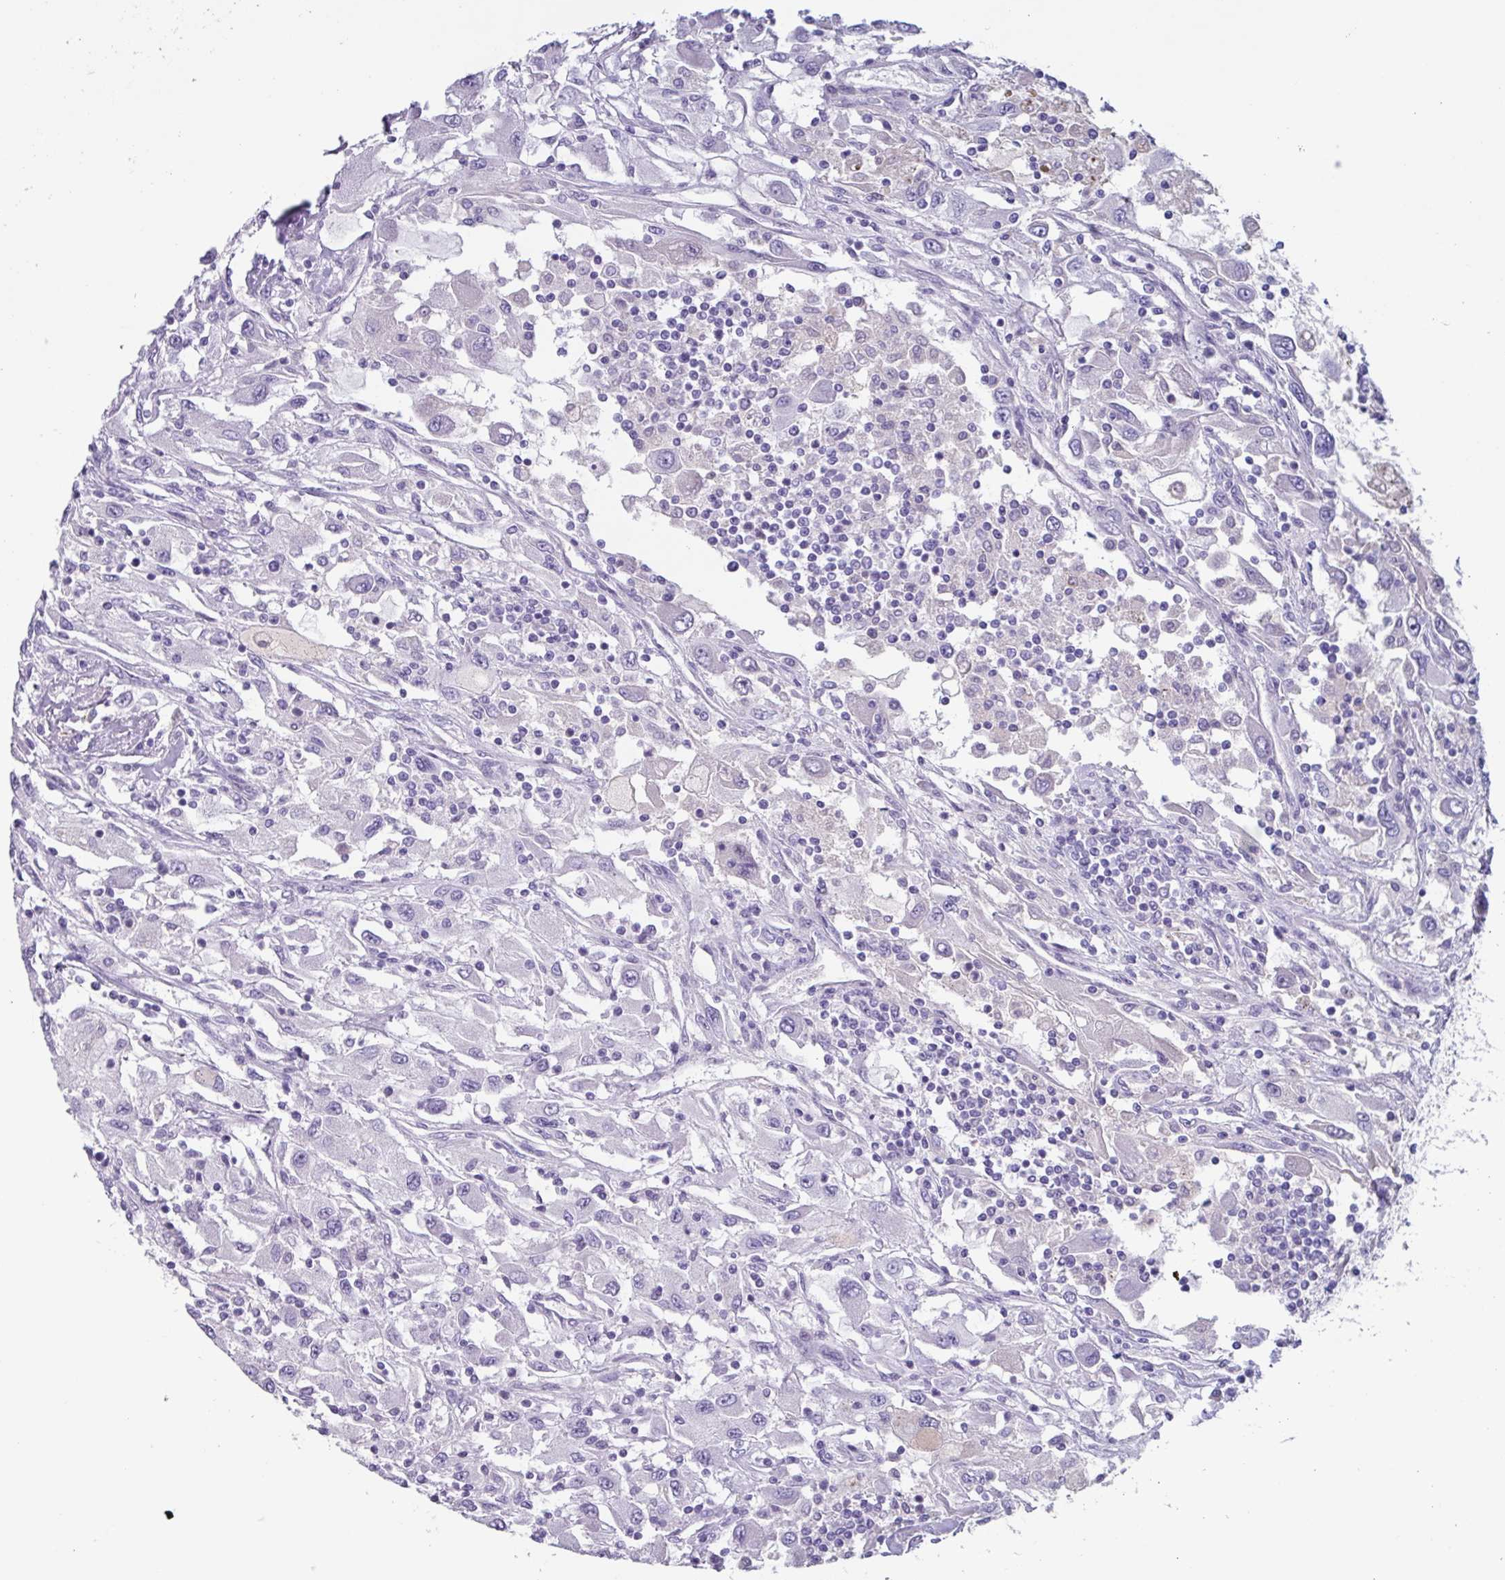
{"staining": {"intensity": "negative", "quantity": "none", "location": "none"}, "tissue": "renal cancer", "cell_type": "Tumor cells", "image_type": "cancer", "snomed": [{"axis": "morphology", "description": "Adenocarcinoma, NOS"}, {"axis": "topography", "description": "Kidney"}], "caption": "An immunohistochemistry (IHC) micrograph of renal adenocarcinoma is shown. There is no staining in tumor cells of renal adenocarcinoma.", "gene": "OR2T10", "patient": {"sex": "female", "age": 67}}